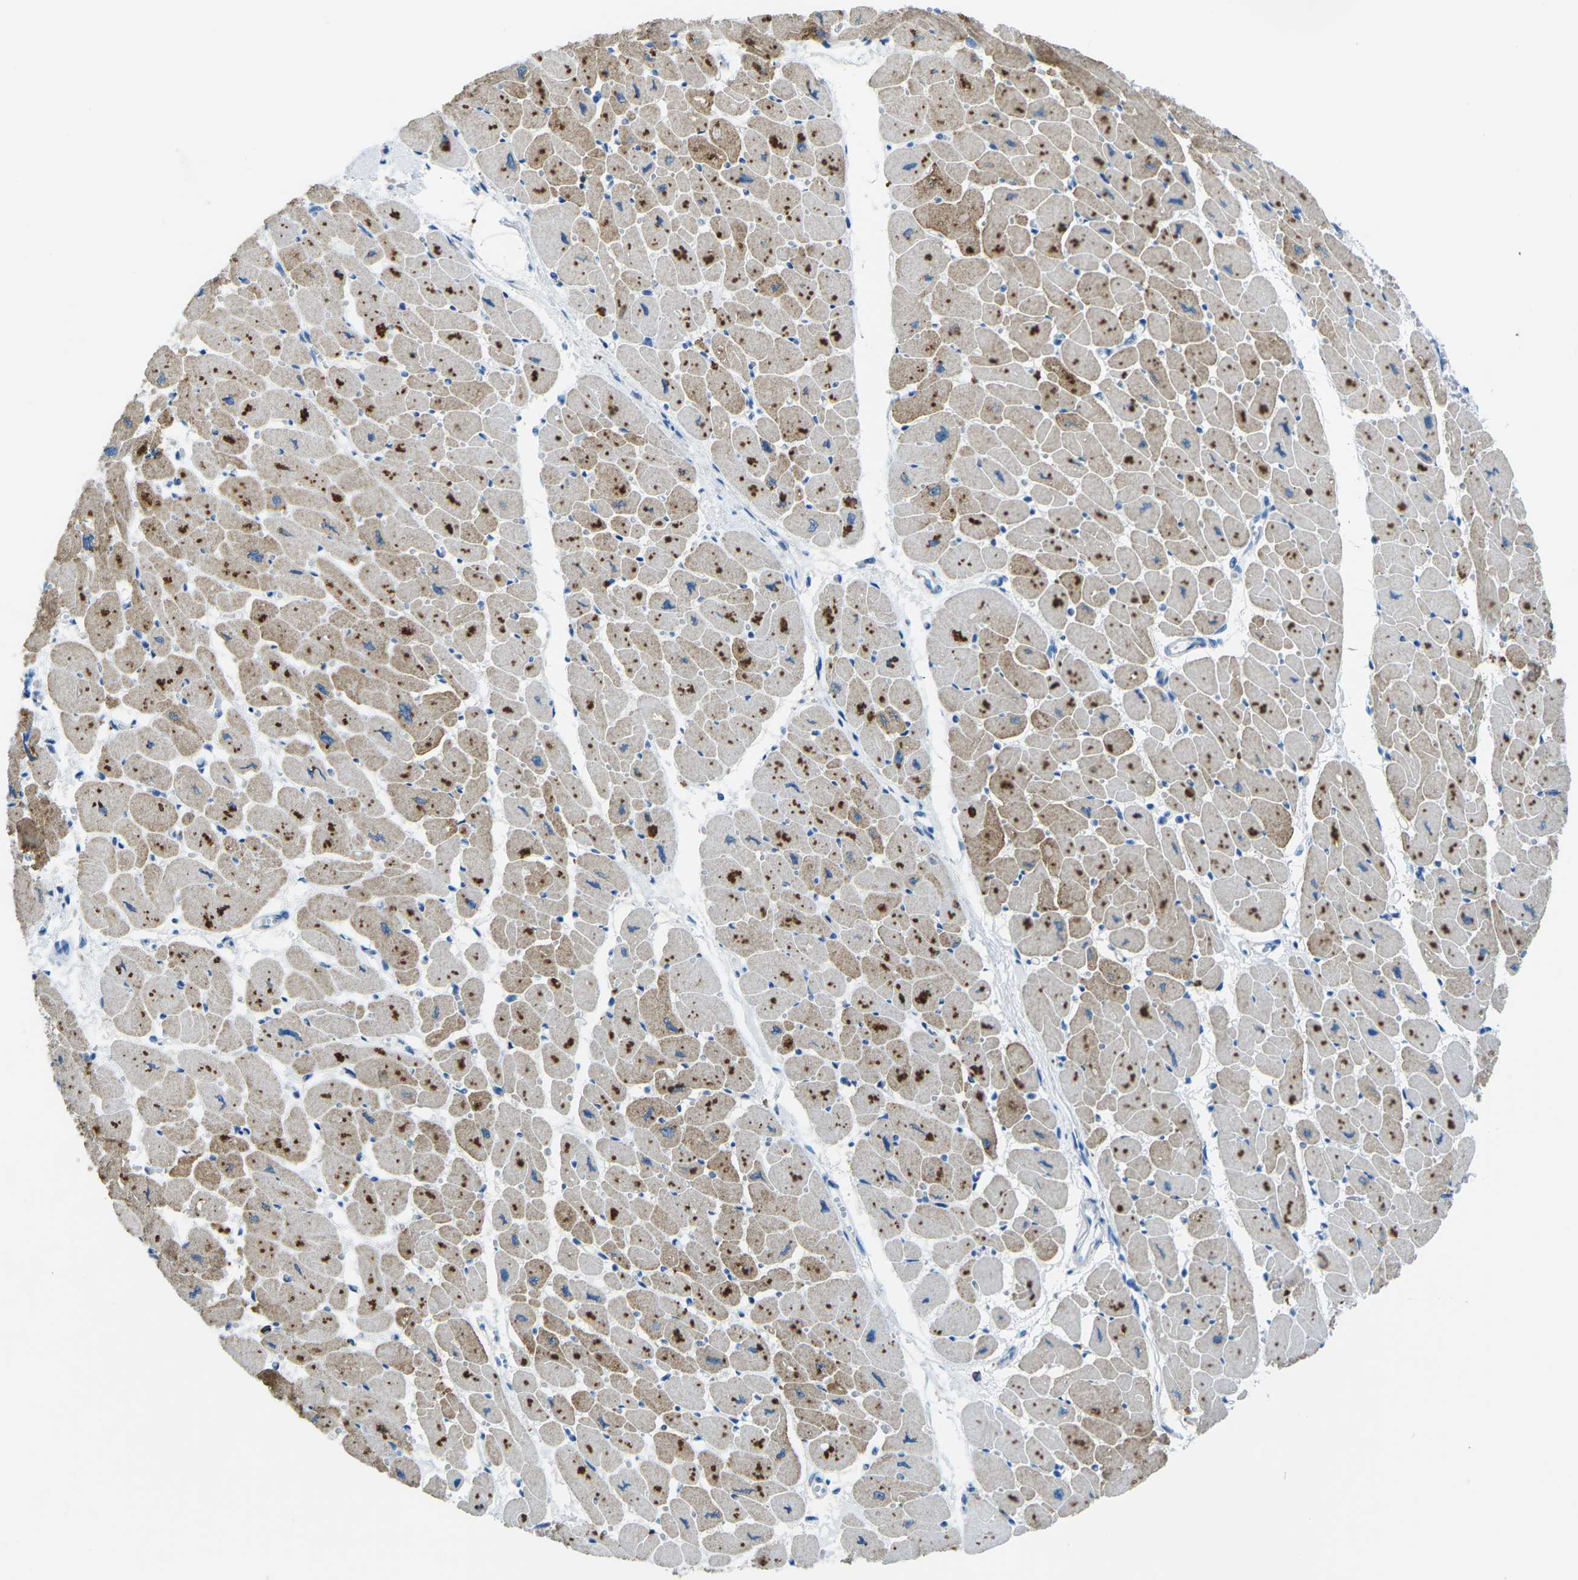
{"staining": {"intensity": "moderate", "quantity": "25%-75%", "location": "cytoplasmic/membranous"}, "tissue": "heart muscle", "cell_type": "Cardiomyocytes", "image_type": "normal", "snomed": [{"axis": "morphology", "description": "Normal tissue, NOS"}, {"axis": "topography", "description": "Heart"}], "caption": "Immunohistochemical staining of normal human heart muscle exhibits medium levels of moderate cytoplasmic/membranous positivity in about 25%-75% of cardiomyocytes.", "gene": "MYH8", "patient": {"sex": "female", "age": 54}}